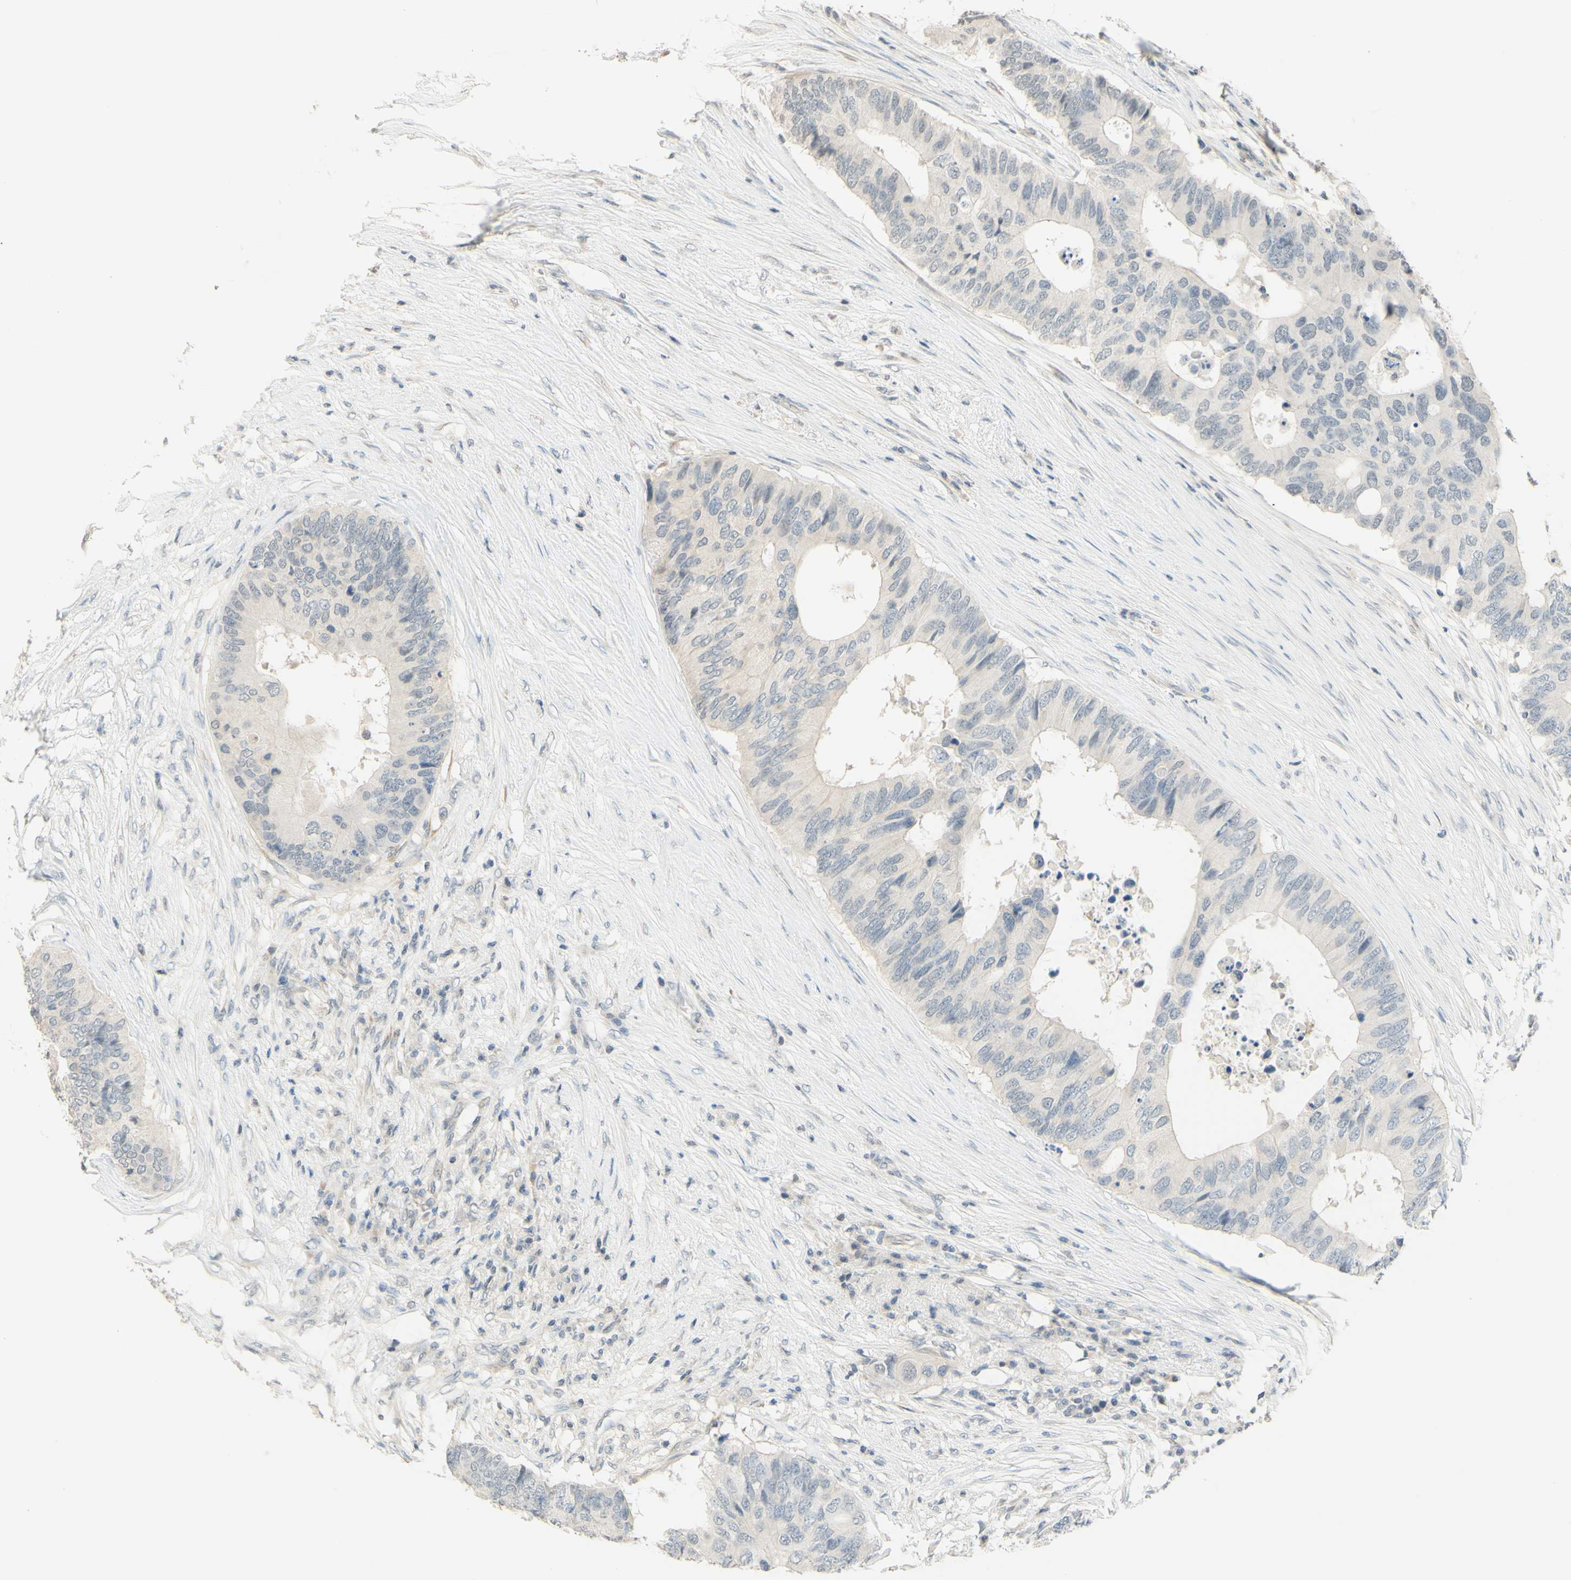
{"staining": {"intensity": "negative", "quantity": "none", "location": "none"}, "tissue": "colorectal cancer", "cell_type": "Tumor cells", "image_type": "cancer", "snomed": [{"axis": "morphology", "description": "Adenocarcinoma, NOS"}, {"axis": "topography", "description": "Colon"}], "caption": "Tumor cells are negative for protein expression in human colorectal cancer.", "gene": "MAG", "patient": {"sex": "male", "age": 71}}